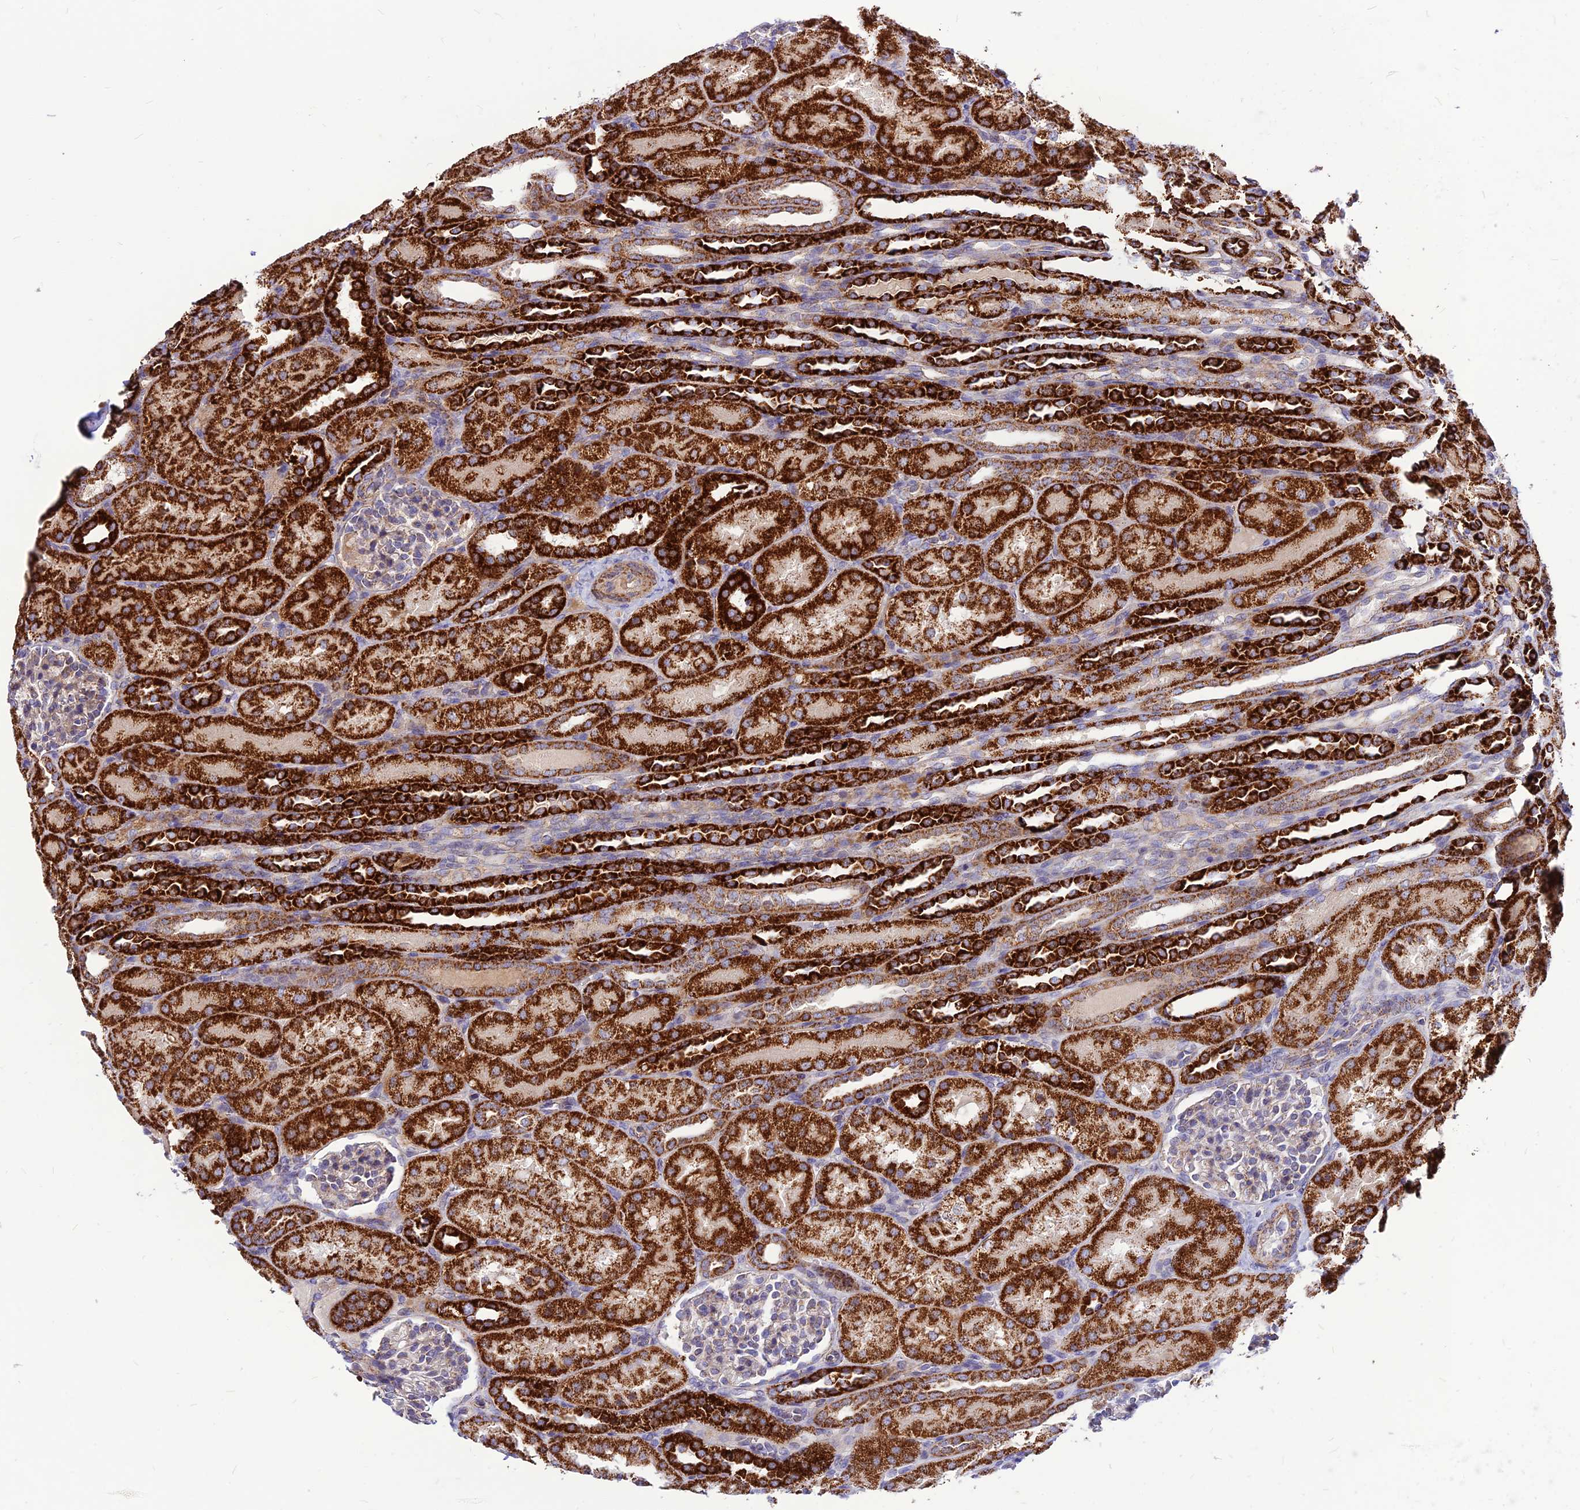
{"staining": {"intensity": "weak", "quantity": "<25%", "location": "cytoplasmic/membranous"}, "tissue": "kidney", "cell_type": "Cells in glomeruli", "image_type": "normal", "snomed": [{"axis": "morphology", "description": "Normal tissue, NOS"}, {"axis": "topography", "description": "Kidney"}], "caption": "Immunohistochemistry (IHC) of normal kidney displays no positivity in cells in glomeruli. Nuclei are stained in blue.", "gene": "ECI1", "patient": {"sex": "male", "age": 1}}